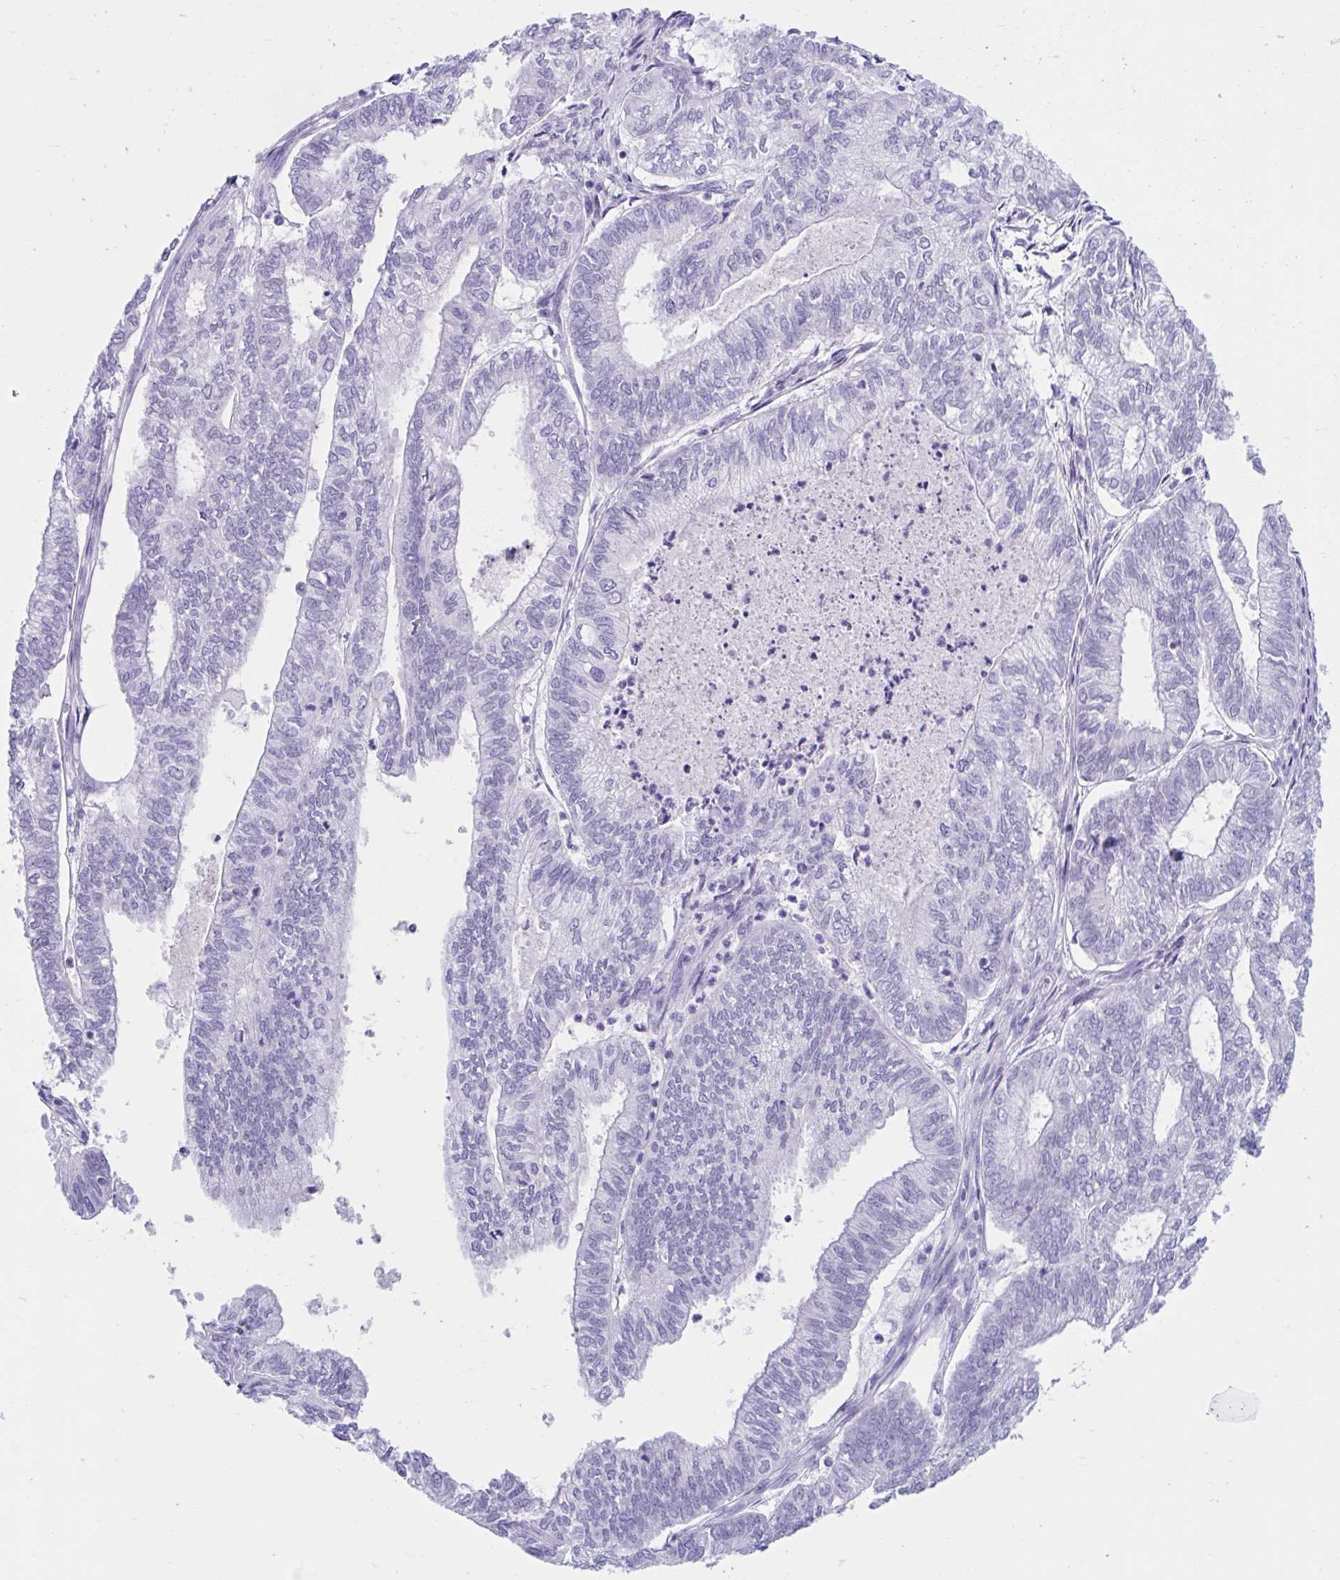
{"staining": {"intensity": "negative", "quantity": "none", "location": "none"}, "tissue": "ovarian cancer", "cell_type": "Tumor cells", "image_type": "cancer", "snomed": [{"axis": "morphology", "description": "Carcinoma, endometroid"}, {"axis": "topography", "description": "Ovary"}], "caption": "This is an immunohistochemistry histopathology image of human endometroid carcinoma (ovarian). There is no positivity in tumor cells.", "gene": "TMEM35A", "patient": {"sex": "female", "age": 64}}